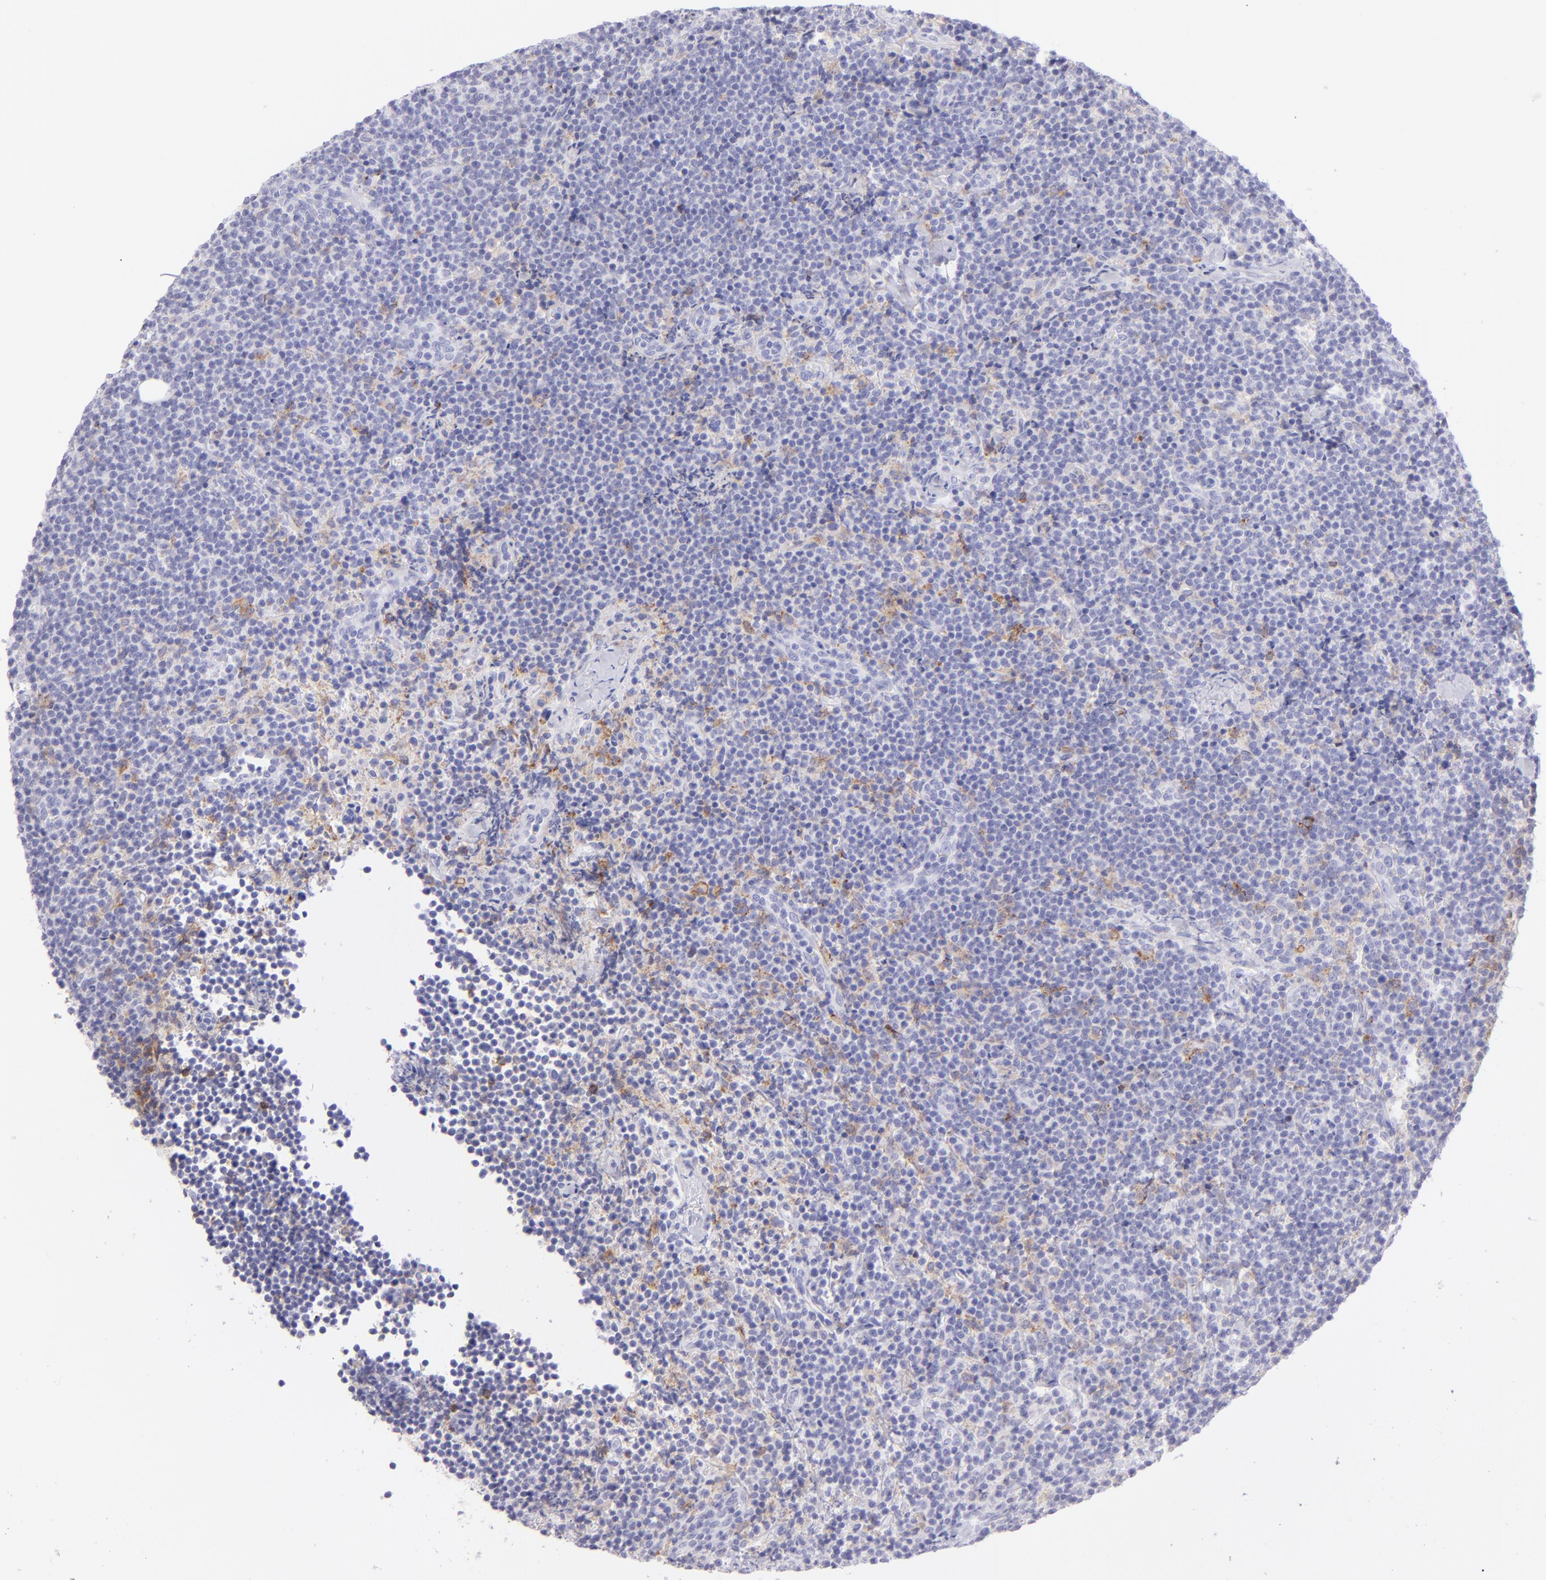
{"staining": {"intensity": "weak", "quantity": "<25%", "location": "cytoplasmic/membranous"}, "tissue": "lymphoma", "cell_type": "Tumor cells", "image_type": "cancer", "snomed": [{"axis": "morphology", "description": "Malignant lymphoma, non-Hodgkin's type, High grade"}, {"axis": "topography", "description": "Lymph node"}], "caption": "Immunohistochemical staining of human lymphoma exhibits no significant positivity in tumor cells.", "gene": "CD72", "patient": {"sex": "female", "age": 58}}